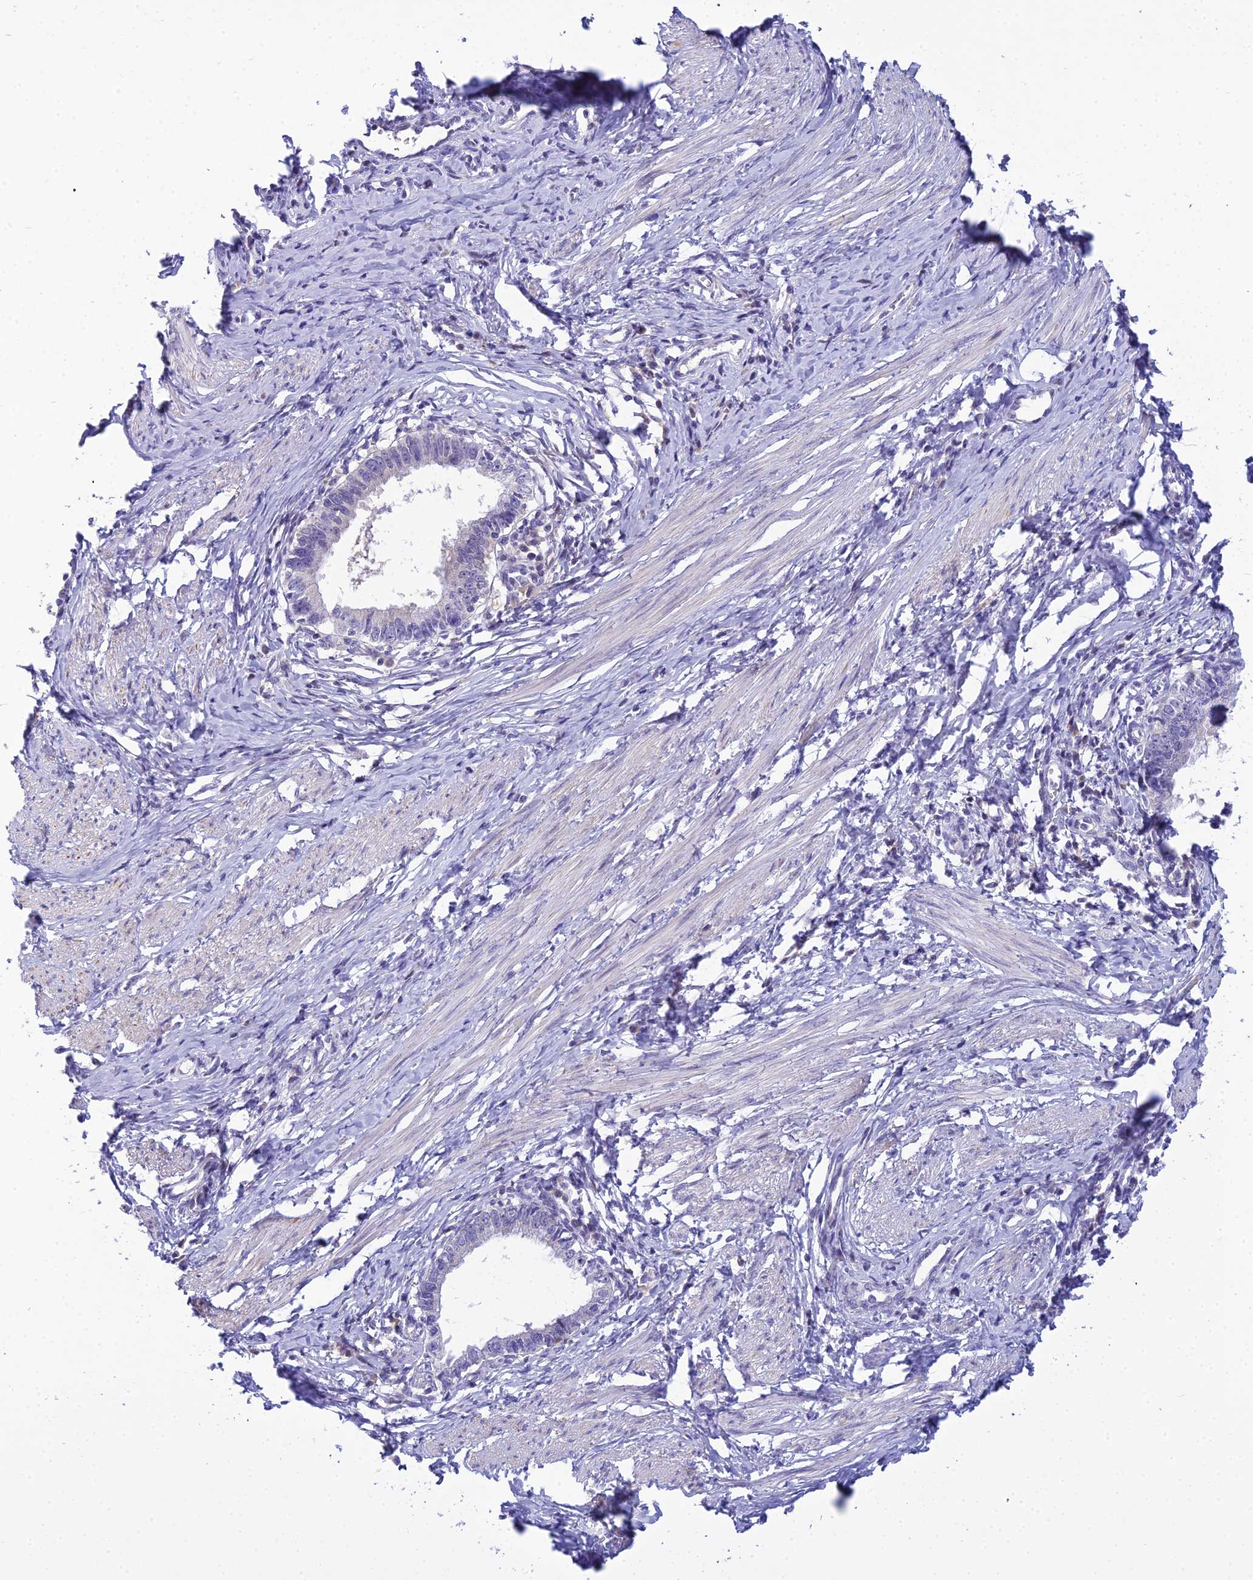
{"staining": {"intensity": "negative", "quantity": "none", "location": "none"}, "tissue": "cervical cancer", "cell_type": "Tumor cells", "image_type": "cancer", "snomed": [{"axis": "morphology", "description": "Adenocarcinoma, NOS"}, {"axis": "topography", "description": "Cervix"}], "caption": "A histopathology image of human cervical cancer is negative for staining in tumor cells.", "gene": "ZMIZ1", "patient": {"sex": "female", "age": 36}}